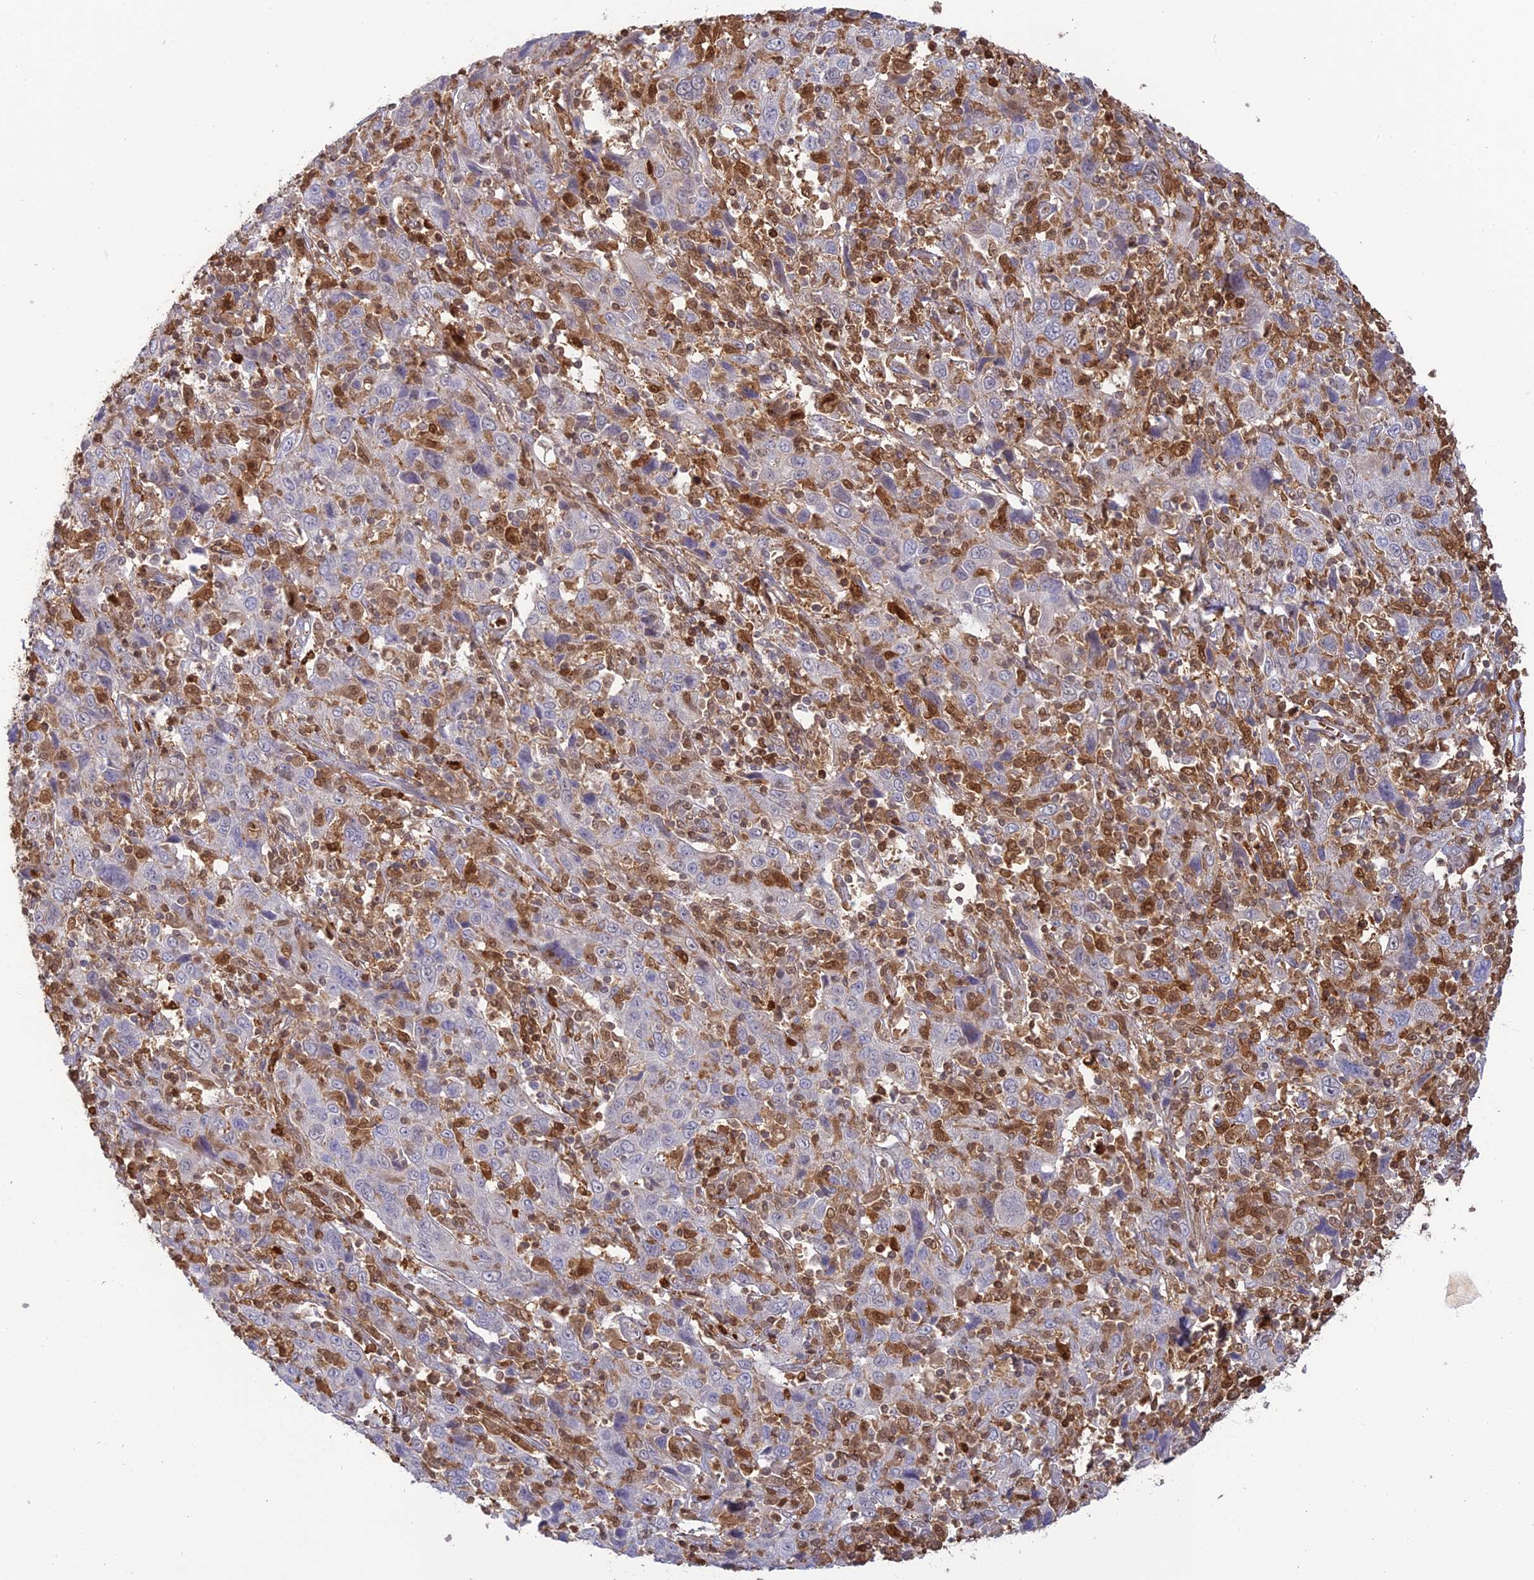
{"staining": {"intensity": "negative", "quantity": "none", "location": "none"}, "tissue": "cervical cancer", "cell_type": "Tumor cells", "image_type": "cancer", "snomed": [{"axis": "morphology", "description": "Squamous cell carcinoma, NOS"}, {"axis": "topography", "description": "Cervix"}], "caption": "This is a photomicrograph of immunohistochemistry (IHC) staining of squamous cell carcinoma (cervical), which shows no staining in tumor cells. Nuclei are stained in blue.", "gene": "PGBD4", "patient": {"sex": "female", "age": 46}}